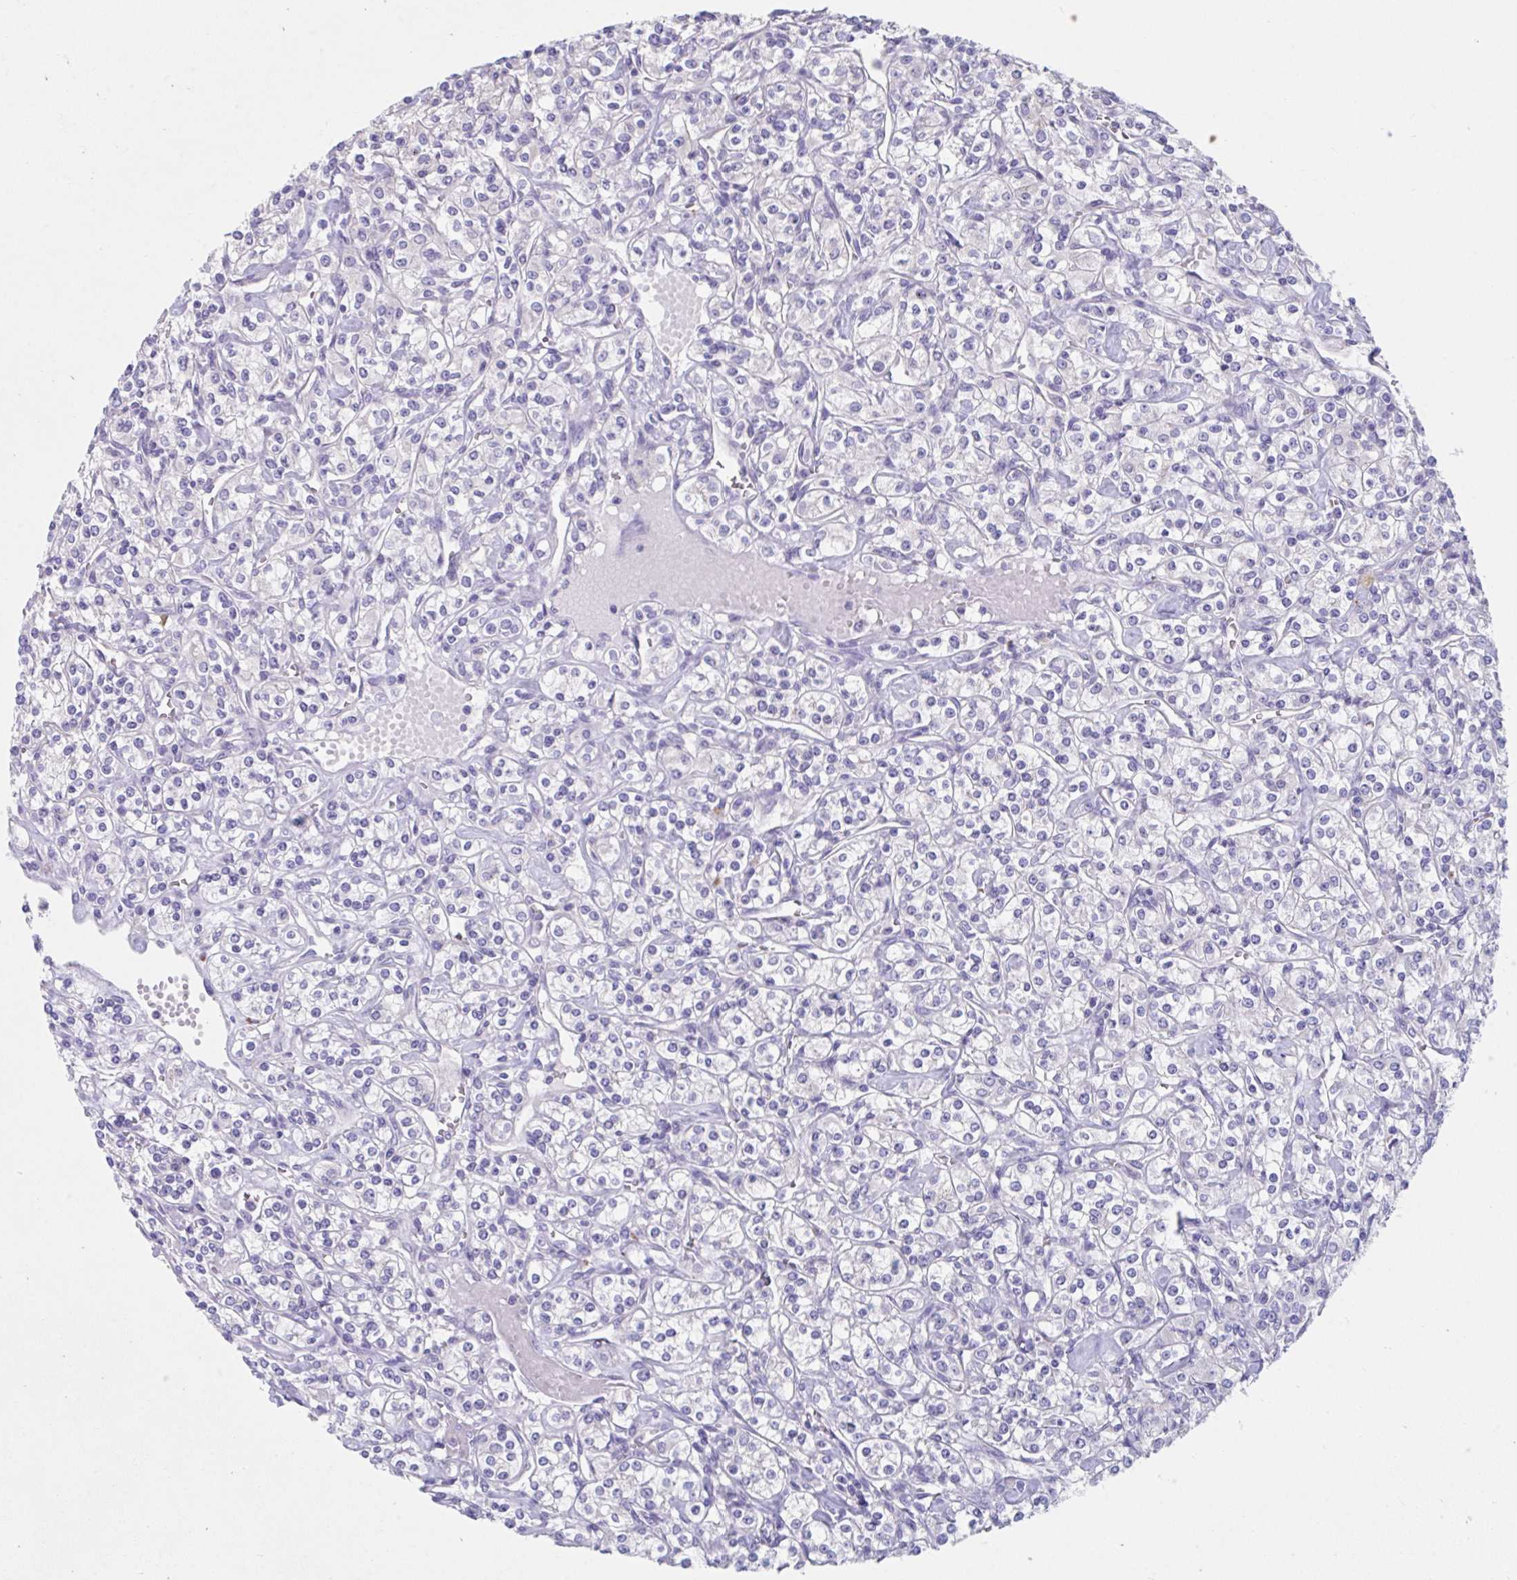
{"staining": {"intensity": "negative", "quantity": "none", "location": "none"}, "tissue": "renal cancer", "cell_type": "Tumor cells", "image_type": "cancer", "snomed": [{"axis": "morphology", "description": "Adenocarcinoma, NOS"}, {"axis": "topography", "description": "Kidney"}], "caption": "This is an immunohistochemistry (IHC) photomicrograph of renal adenocarcinoma. There is no staining in tumor cells.", "gene": "GPR162", "patient": {"sex": "male", "age": 77}}